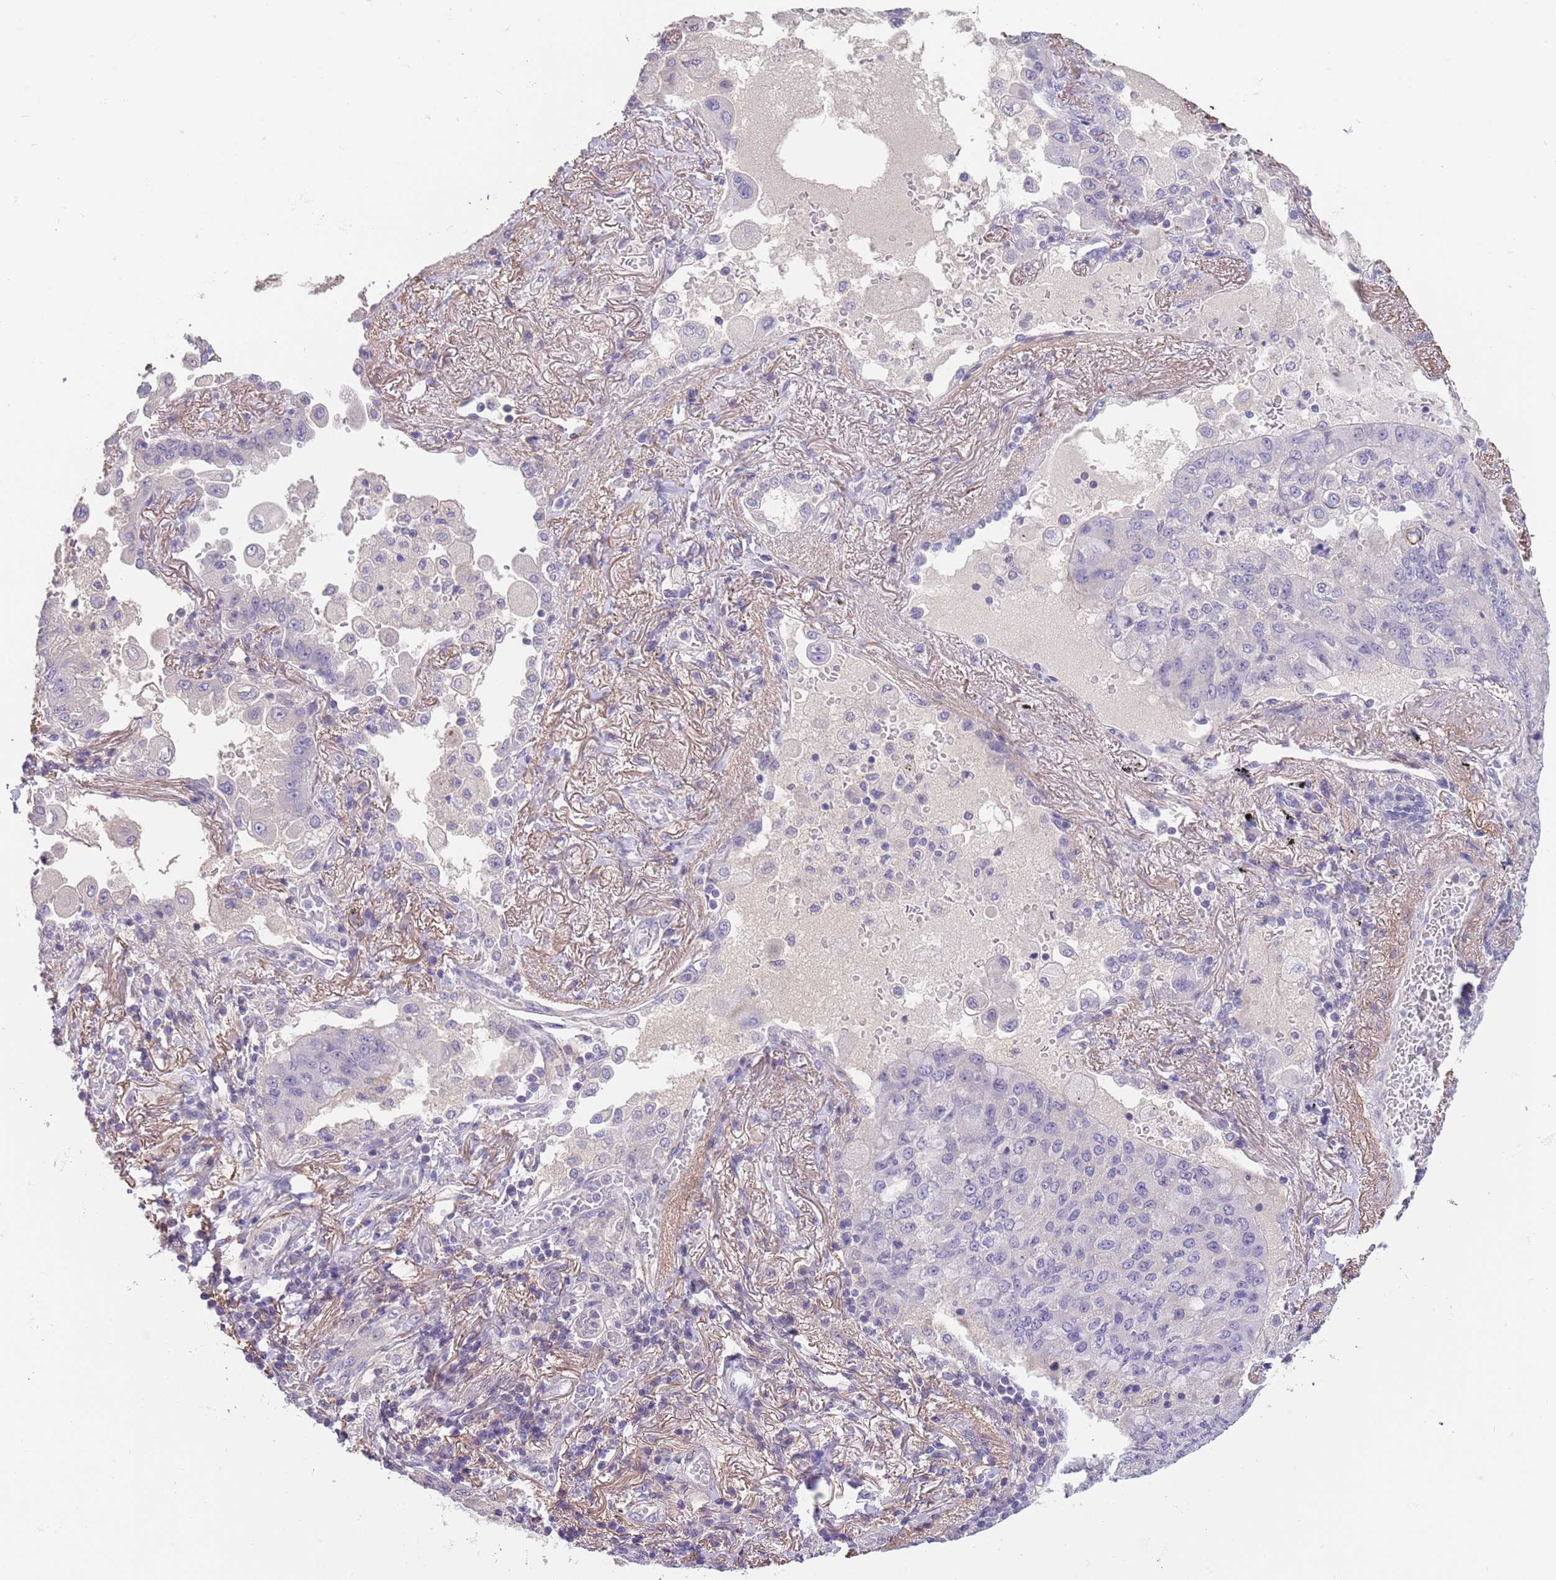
{"staining": {"intensity": "negative", "quantity": "none", "location": "none"}, "tissue": "lung cancer", "cell_type": "Tumor cells", "image_type": "cancer", "snomed": [{"axis": "morphology", "description": "Squamous cell carcinoma, NOS"}, {"axis": "topography", "description": "Lung"}], "caption": "Lung cancer (squamous cell carcinoma) stained for a protein using immunohistochemistry displays no positivity tumor cells.", "gene": "RNF169", "patient": {"sex": "male", "age": 74}}